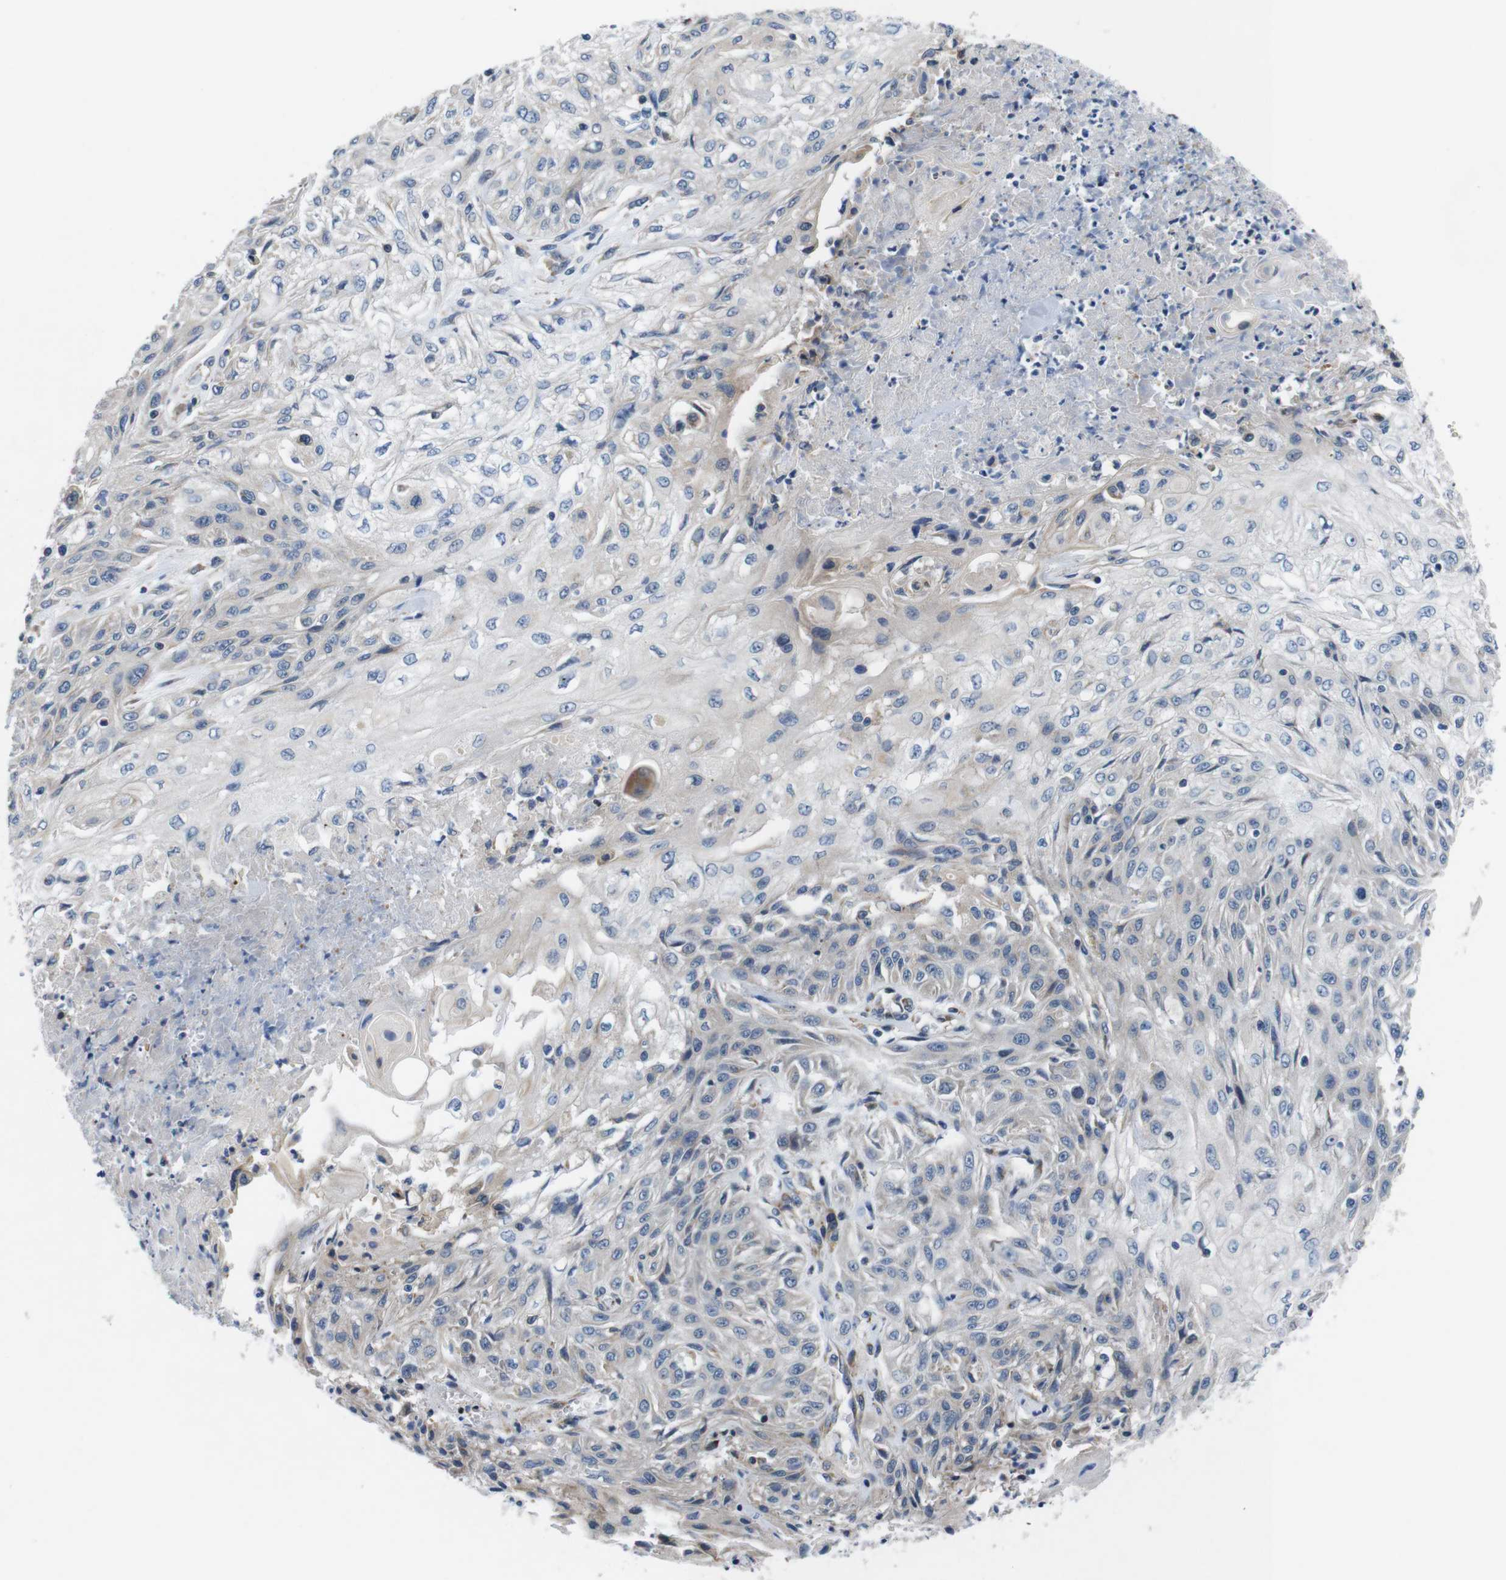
{"staining": {"intensity": "negative", "quantity": "none", "location": "none"}, "tissue": "skin cancer", "cell_type": "Tumor cells", "image_type": "cancer", "snomed": [{"axis": "morphology", "description": "Squamous cell carcinoma, NOS"}, {"axis": "topography", "description": "Skin"}], "caption": "There is no significant expression in tumor cells of skin cancer.", "gene": "JAK1", "patient": {"sex": "male", "age": 75}}